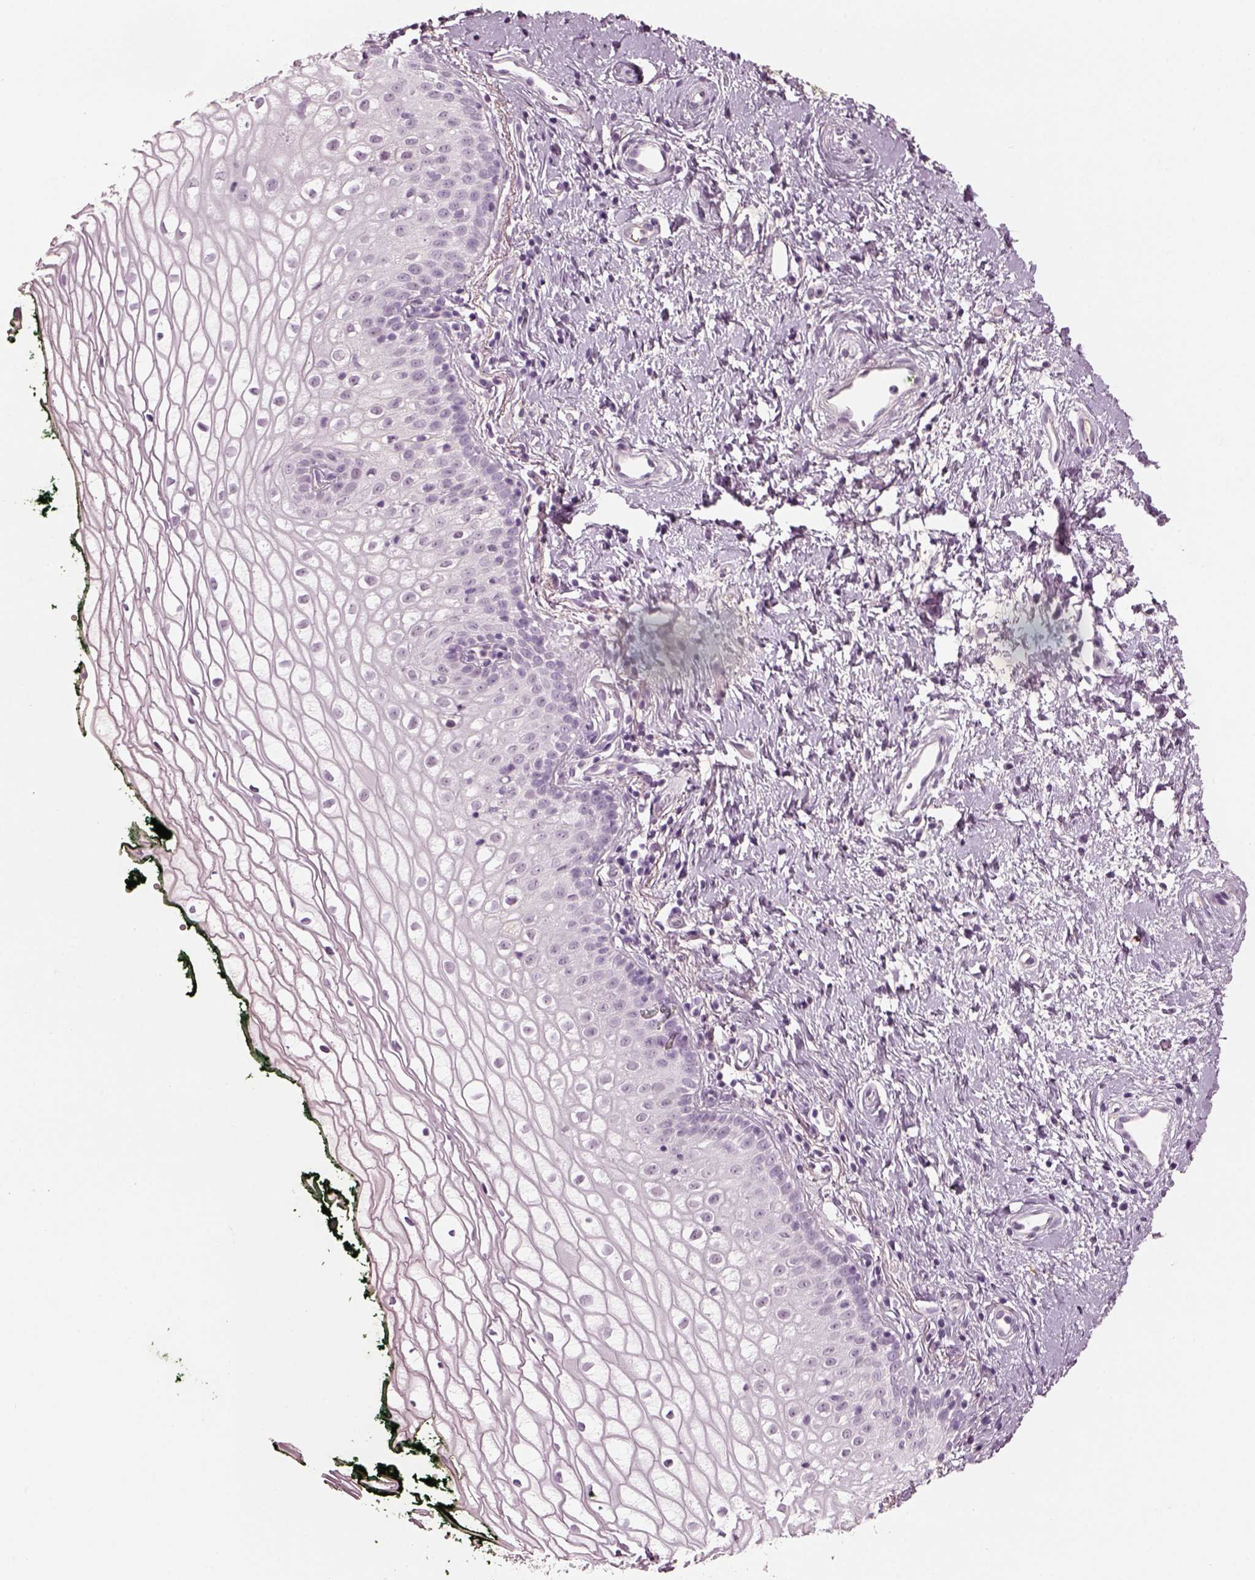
{"staining": {"intensity": "negative", "quantity": "none", "location": "none"}, "tissue": "vagina", "cell_type": "Squamous epithelial cells", "image_type": "normal", "snomed": [{"axis": "morphology", "description": "Normal tissue, NOS"}, {"axis": "topography", "description": "Vagina"}], "caption": "Immunohistochemical staining of unremarkable vagina displays no significant expression in squamous epithelial cells. Nuclei are stained in blue.", "gene": "TRIM69", "patient": {"sex": "female", "age": 47}}